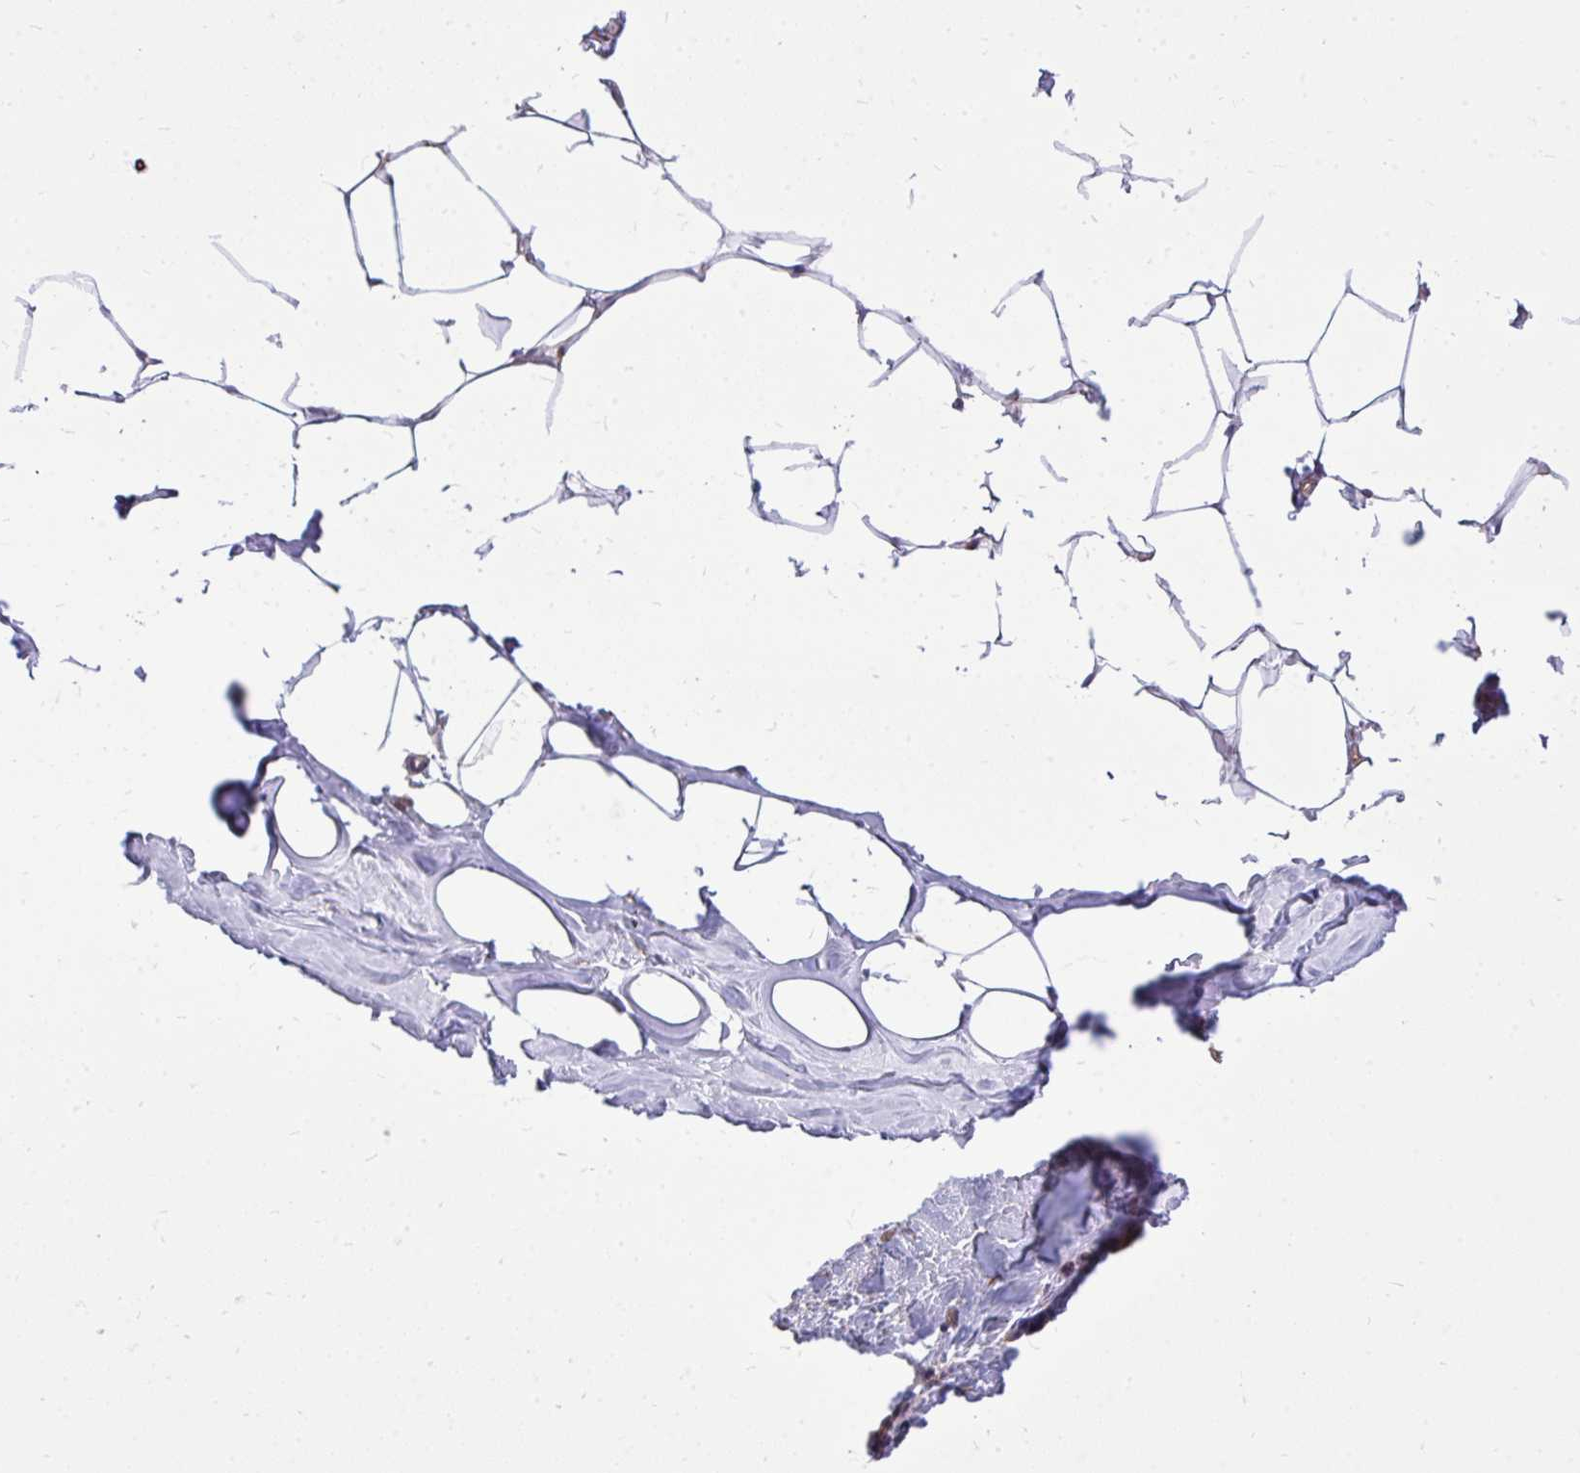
{"staining": {"intensity": "negative", "quantity": "none", "location": "none"}, "tissue": "breast", "cell_type": "Adipocytes", "image_type": "normal", "snomed": [{"axis": "morphology", "description": "Normal tissue, NOS"}, {"axis": "topography", "description": "Breast"}], "caption": "An immunohistochemistry (IHC) histopathology image of normal breast is shown. There is no staining in adipocytes of breast.", "gene": "SLC7A5", "patient": {"sex": "female", "age": 27}}